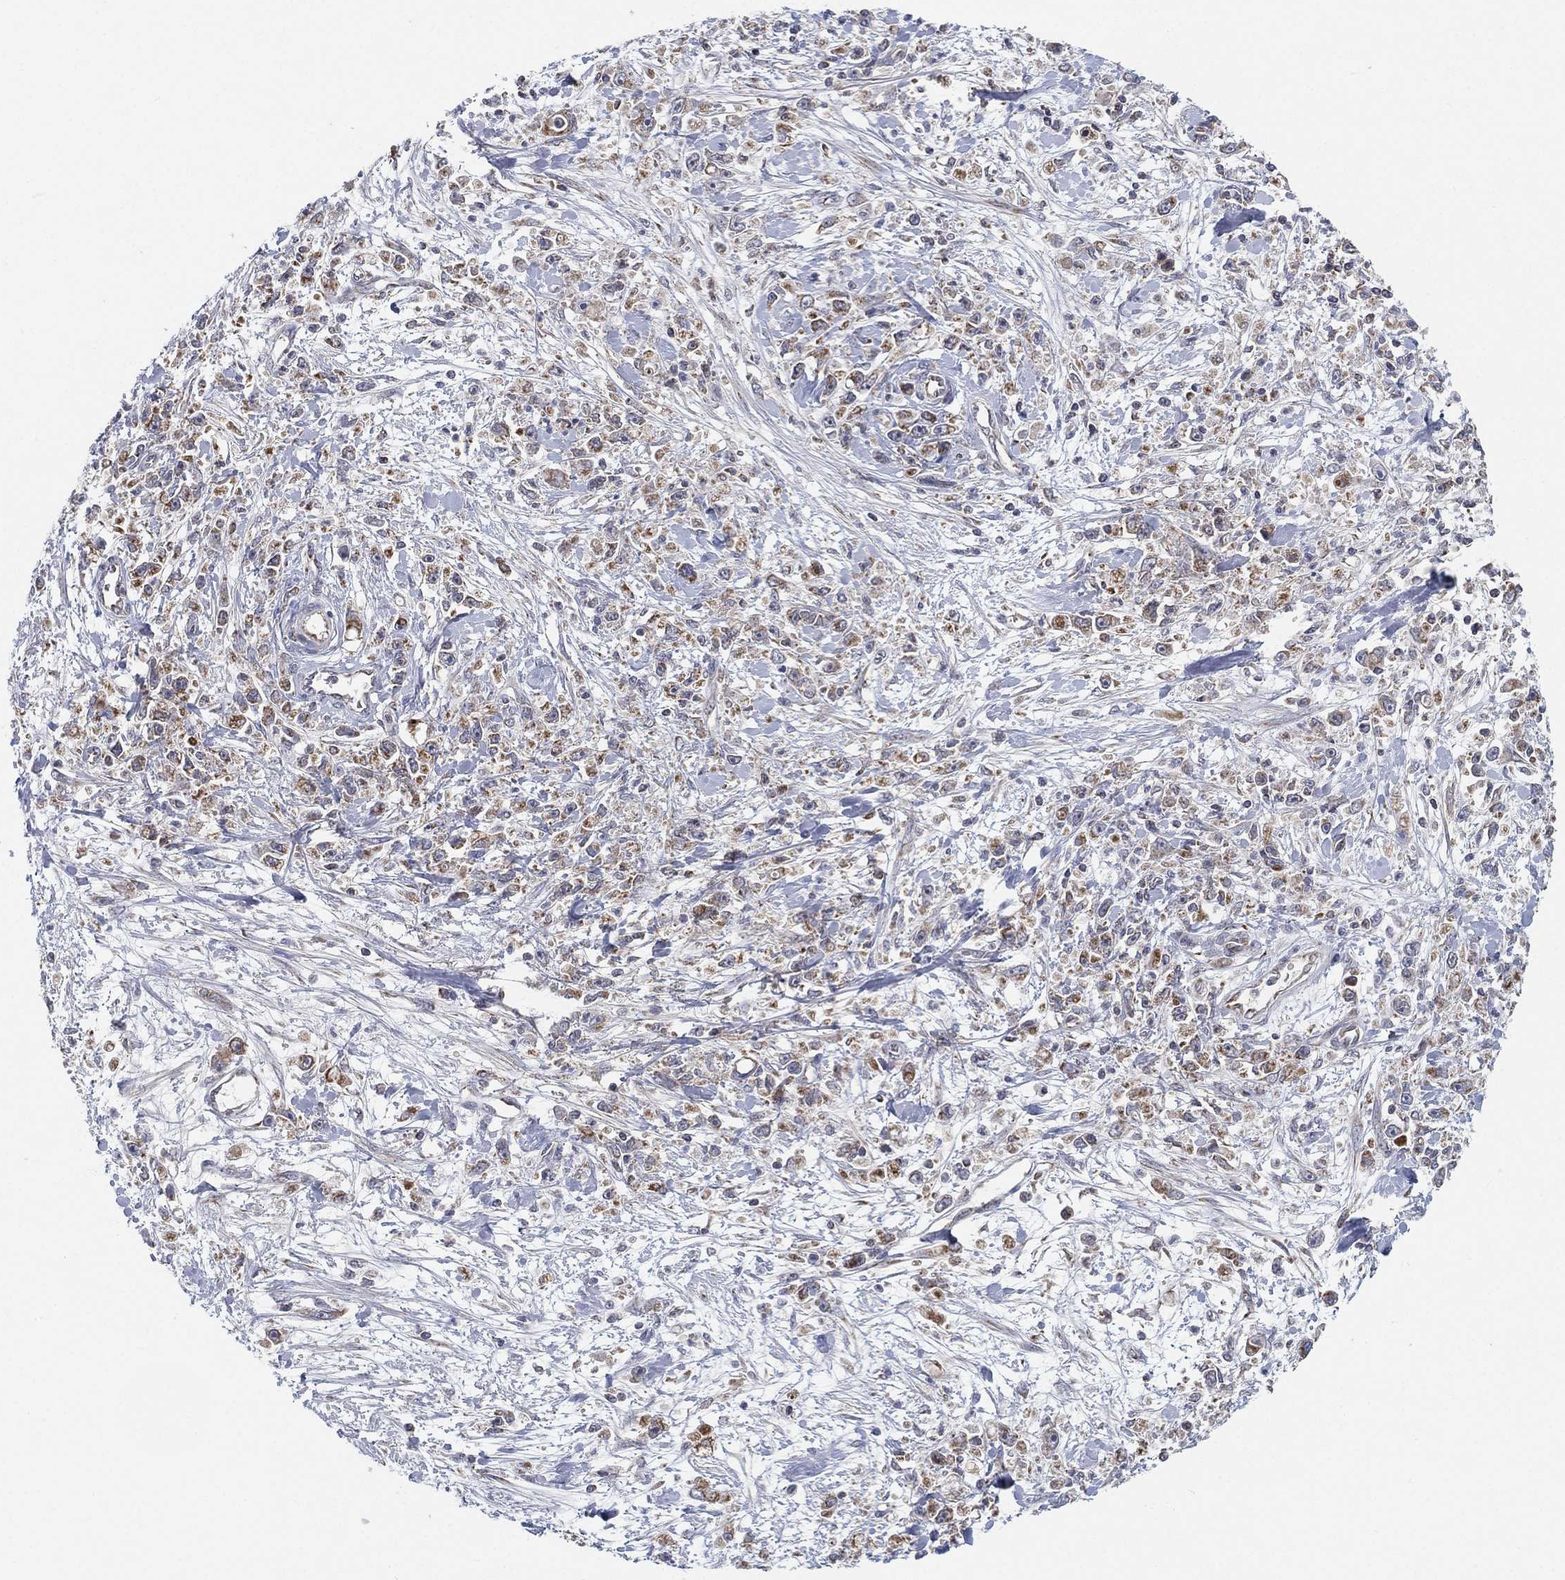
{"staining": {"intensity": "moderate", "quantity": ">75%", "location": "cytoplasmic/membranous"}, "tissue": "stomach cancer", "cell_type": "Tumor cells", "image_type": "cancer", "snomed": [{"axis": "morphology", "description": "Adenocarcinoma, NOS"}, {"axis": "topography", "description": "Stomach"}], "caption": "Stomach cancer (adenocarcinoma) stained with immunohistochemistry (IHC) exhibits moderate cytoplasmic/membranous staining in approximately >75% of tumor cells. (DAB (3,3'-diaminobenzidine) = brown stain, brightfield microscopy at high magnification).", "gene": "PSMG4", "patient": {"sex": "female", "age": 59}}